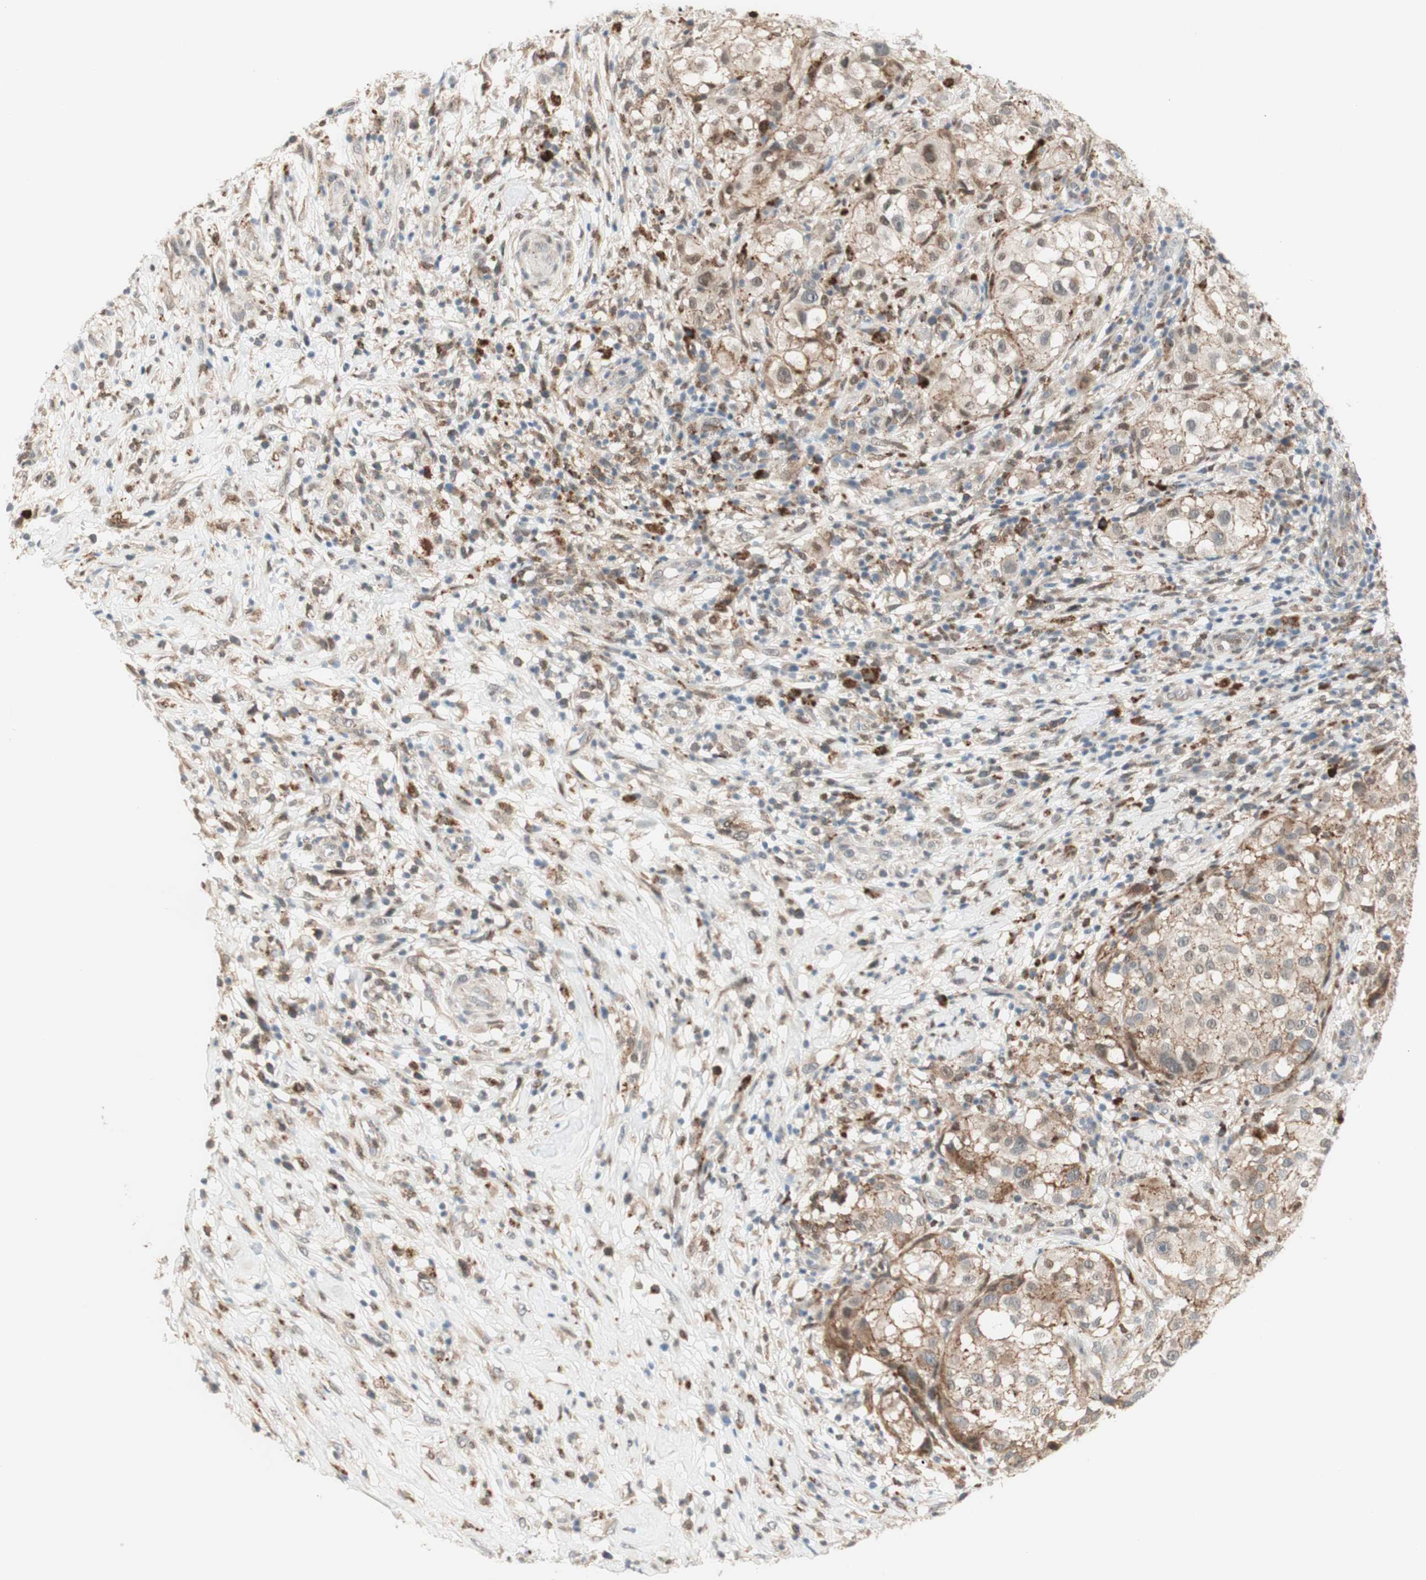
{"staining": {"intensity": "weak", "quantity": ">75%", "location": "cytoplasmic/membranous"}, "tissue": "melanoma", "cell_type": "Tumor cells", "image_type": "cancer", "snomed": [{"axis": "morphology", "description": "Necrosis, NOS"}, {"axis": "morphology", "description": "Malignant melanoma, NOS"}, {"axis": "topography", "description": "Skin"}], "caption": "Immunohistochemistry (IHC) of malignant melanoma shows low levels of weak cytoplasmic/membranous expression in approximately >75% of tumor cells. (brown staining indicates protein expression, while blue staining denotes nuclei).", "gene": "GAPT", "patient": {"sex": "female", "age": 87}}